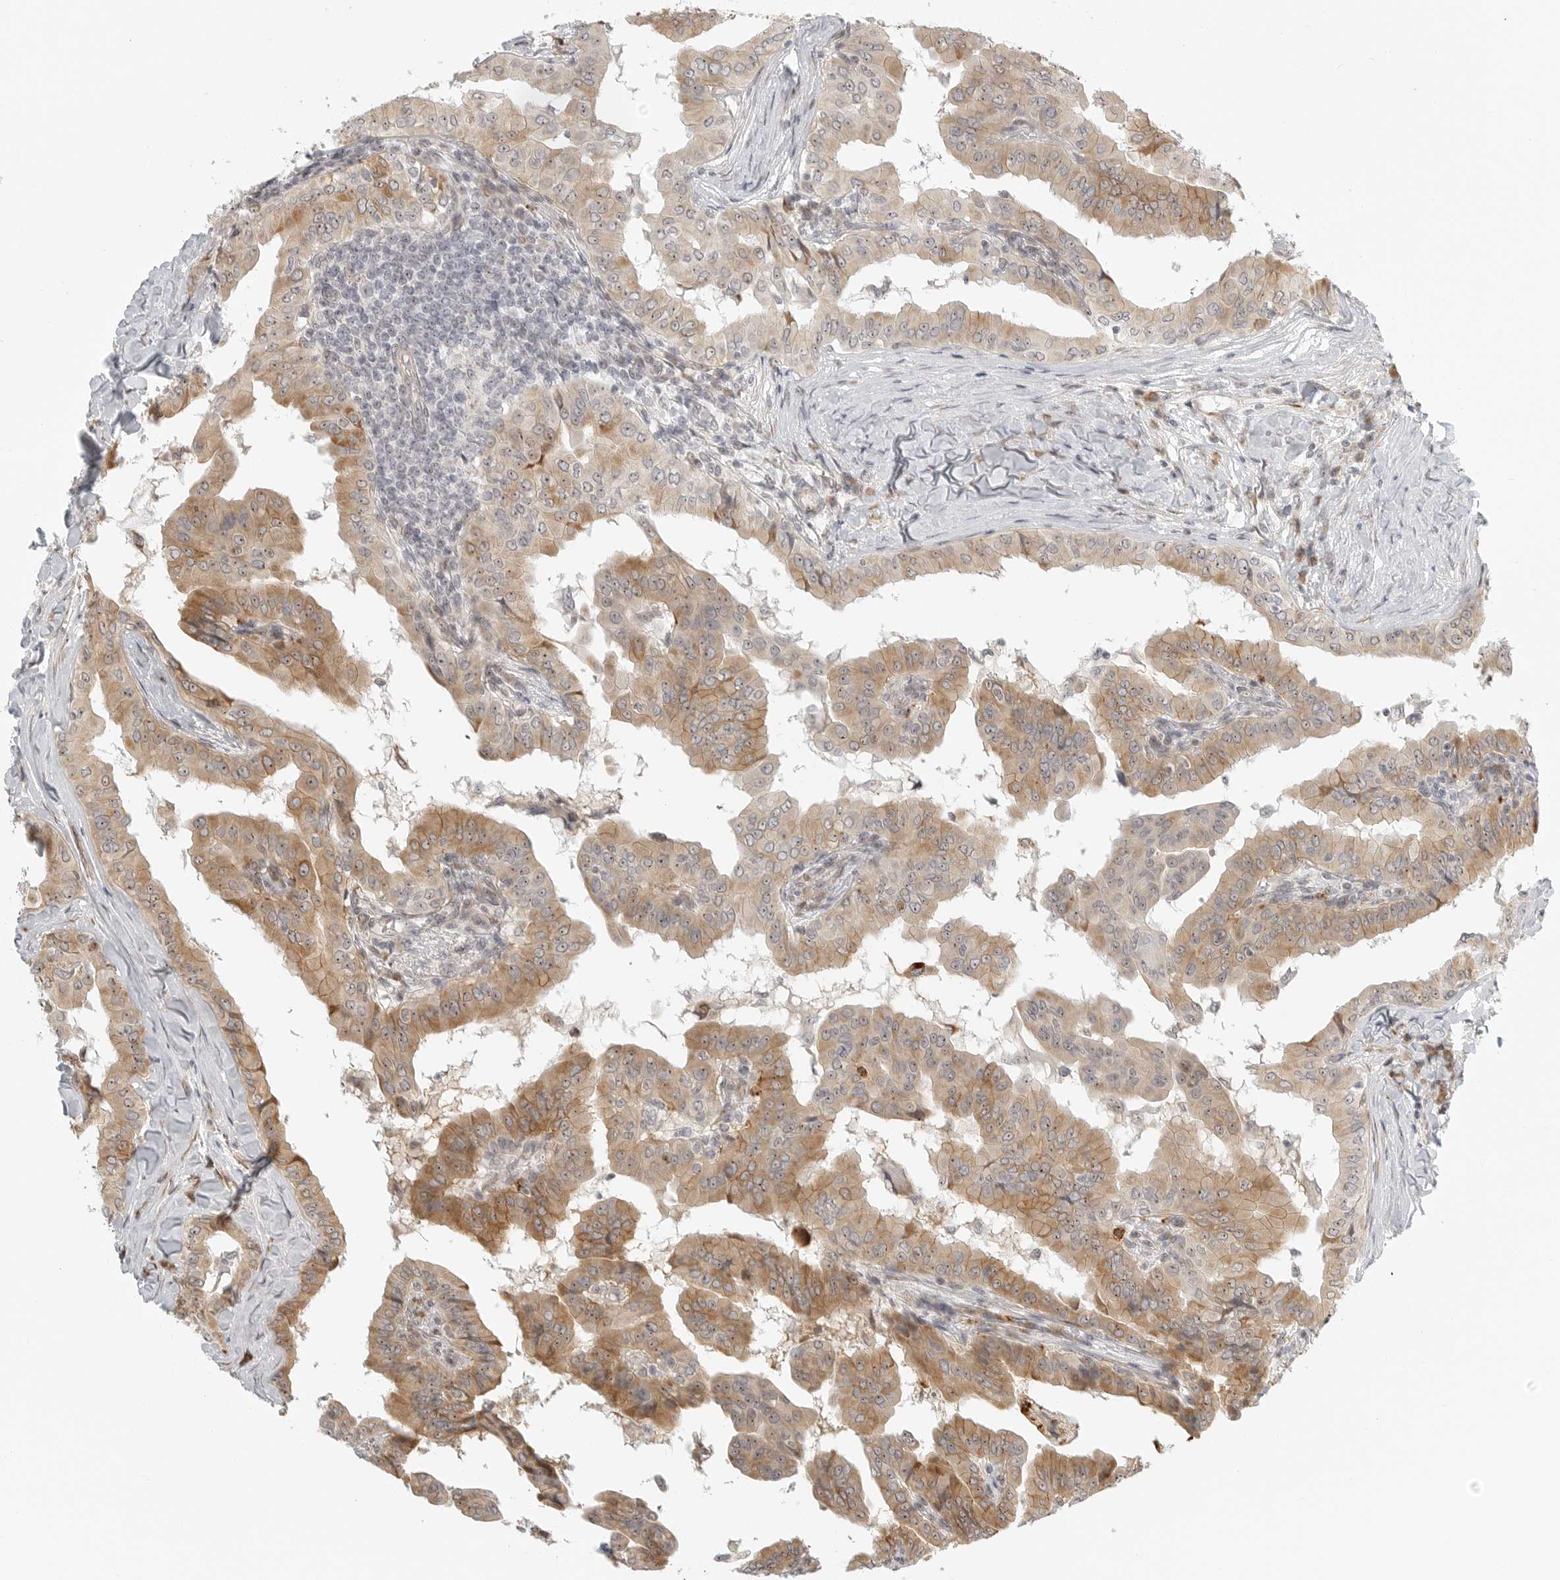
{"staining": {"intensity": "moderate", "quantity": ">75%", "location": "cytoplasmic/membranous,nuclear"}, "tissue": "thyroid cancer", "cell_type": "Tumor cells", "image_type": "cancer", "snomed": [{"axis": "morphology", "description": "Papillary adenocarcinoma, NOS"}, {"axis": "topography", "description": "Thyroid gland"}], "caption": "A histopathology image of human thyroid cancer (papillary adenocarcinoma) stained for a protein reveals moderate cytoplasmic/membranous and nuclear brown staining in tumor cells.", "gene": "DSCC1", "patient": {"sex": "male", "age": 33}}